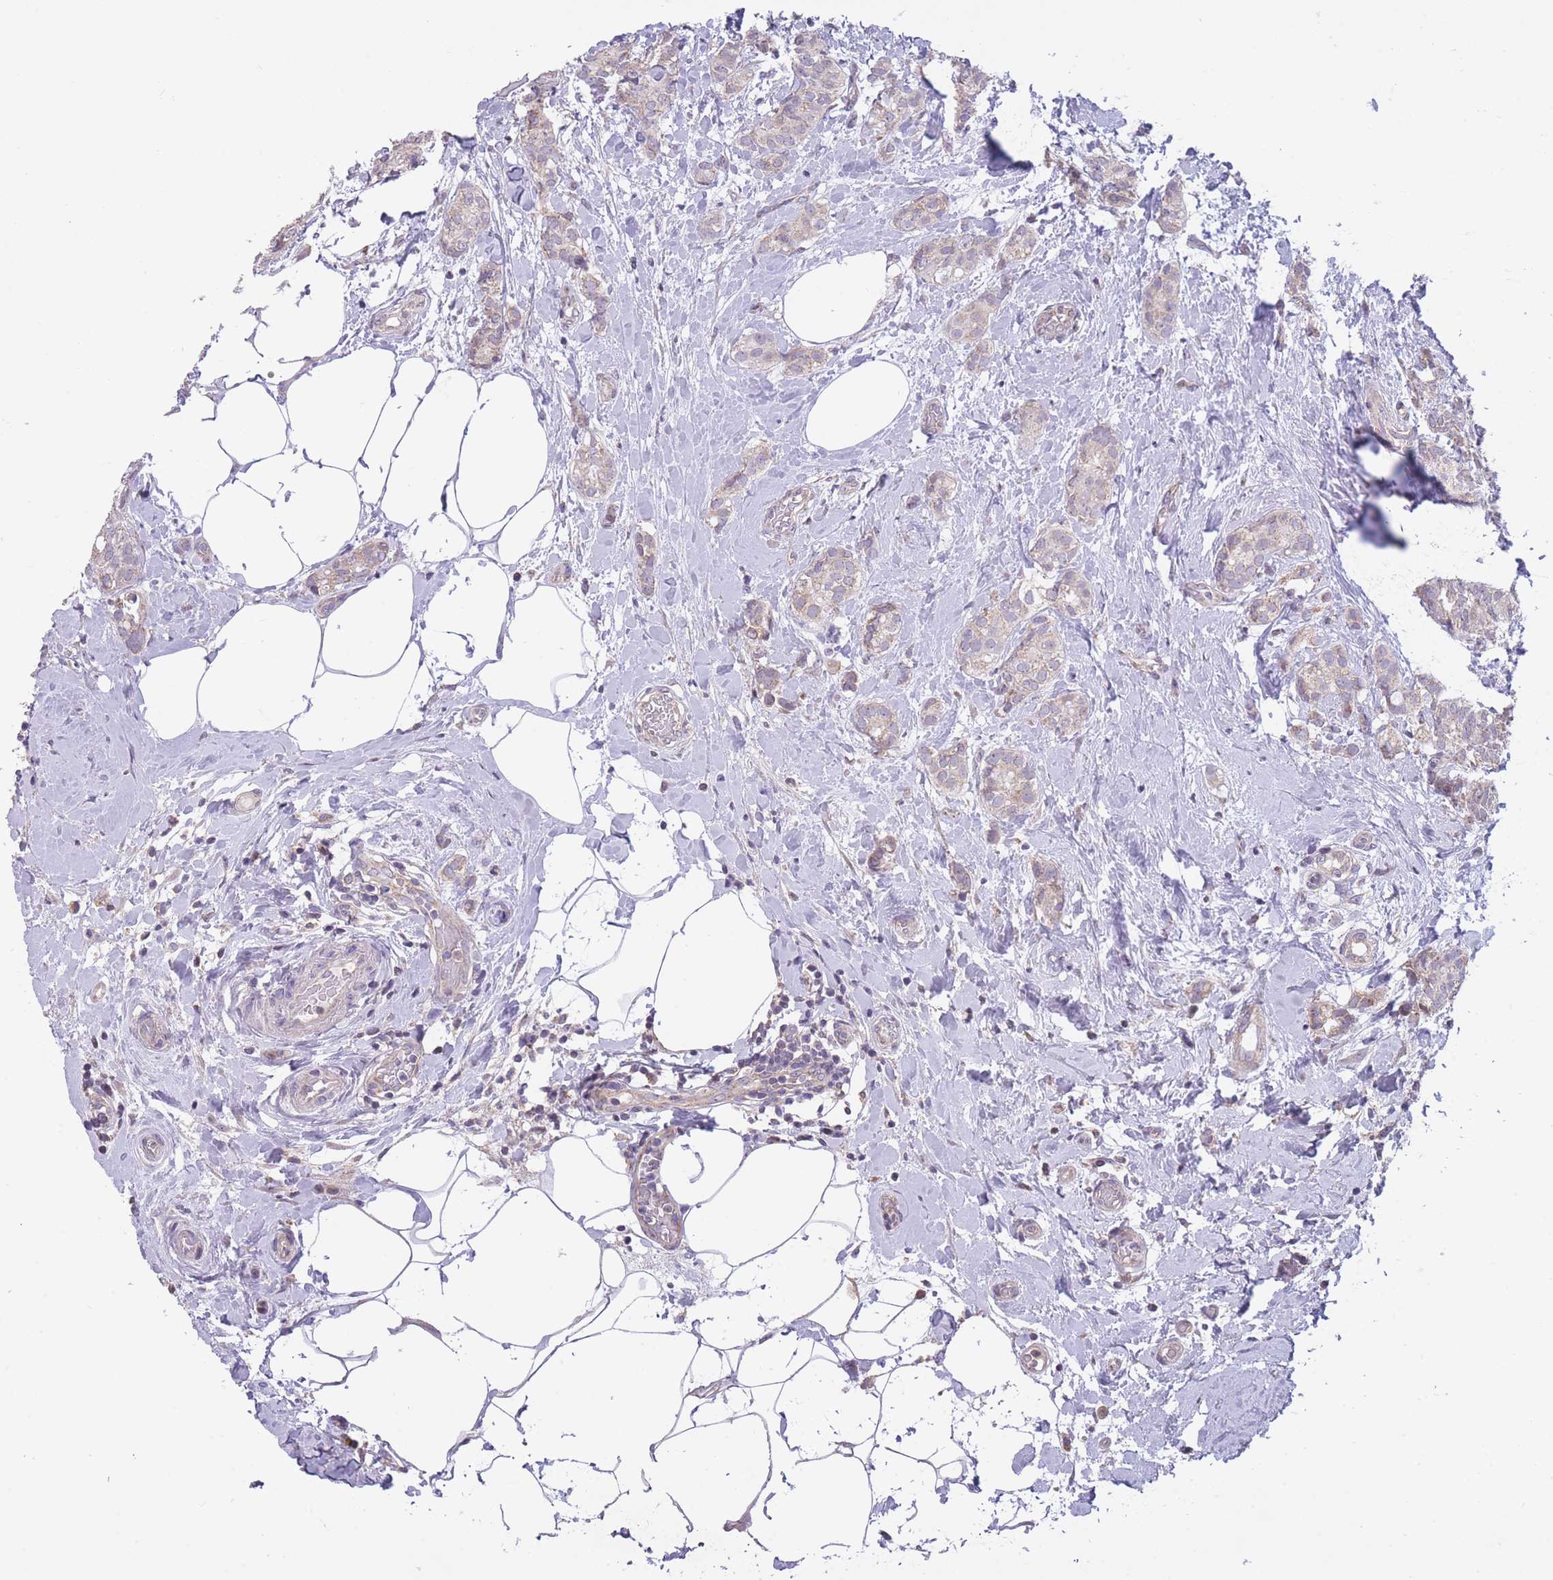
{"staining": {"intensity": "weak", "quantity": "25%-75%", "location": "cytoplasmic/membranous"}, "tissue": "breast cancer", "cell_type": "Tumor cells", "image_type": "cancer", "snomed": [{"axis": "morphology", "description": "Duct carcinoma"}, {"axis": "topography", "description": "Breast"}], "caption": "Breast cancer (invasive ductal carcinoma) stained with immunohistochemistry (IHC) displays weak cytoplasmic/membranous staining in approximately 25%-75% of tumor cells. (DAB IHC, brown staining for protein, blue staining for nuclei).", "gene": "MRPS18C", "patient": {"sex": "female", "age": 73}}